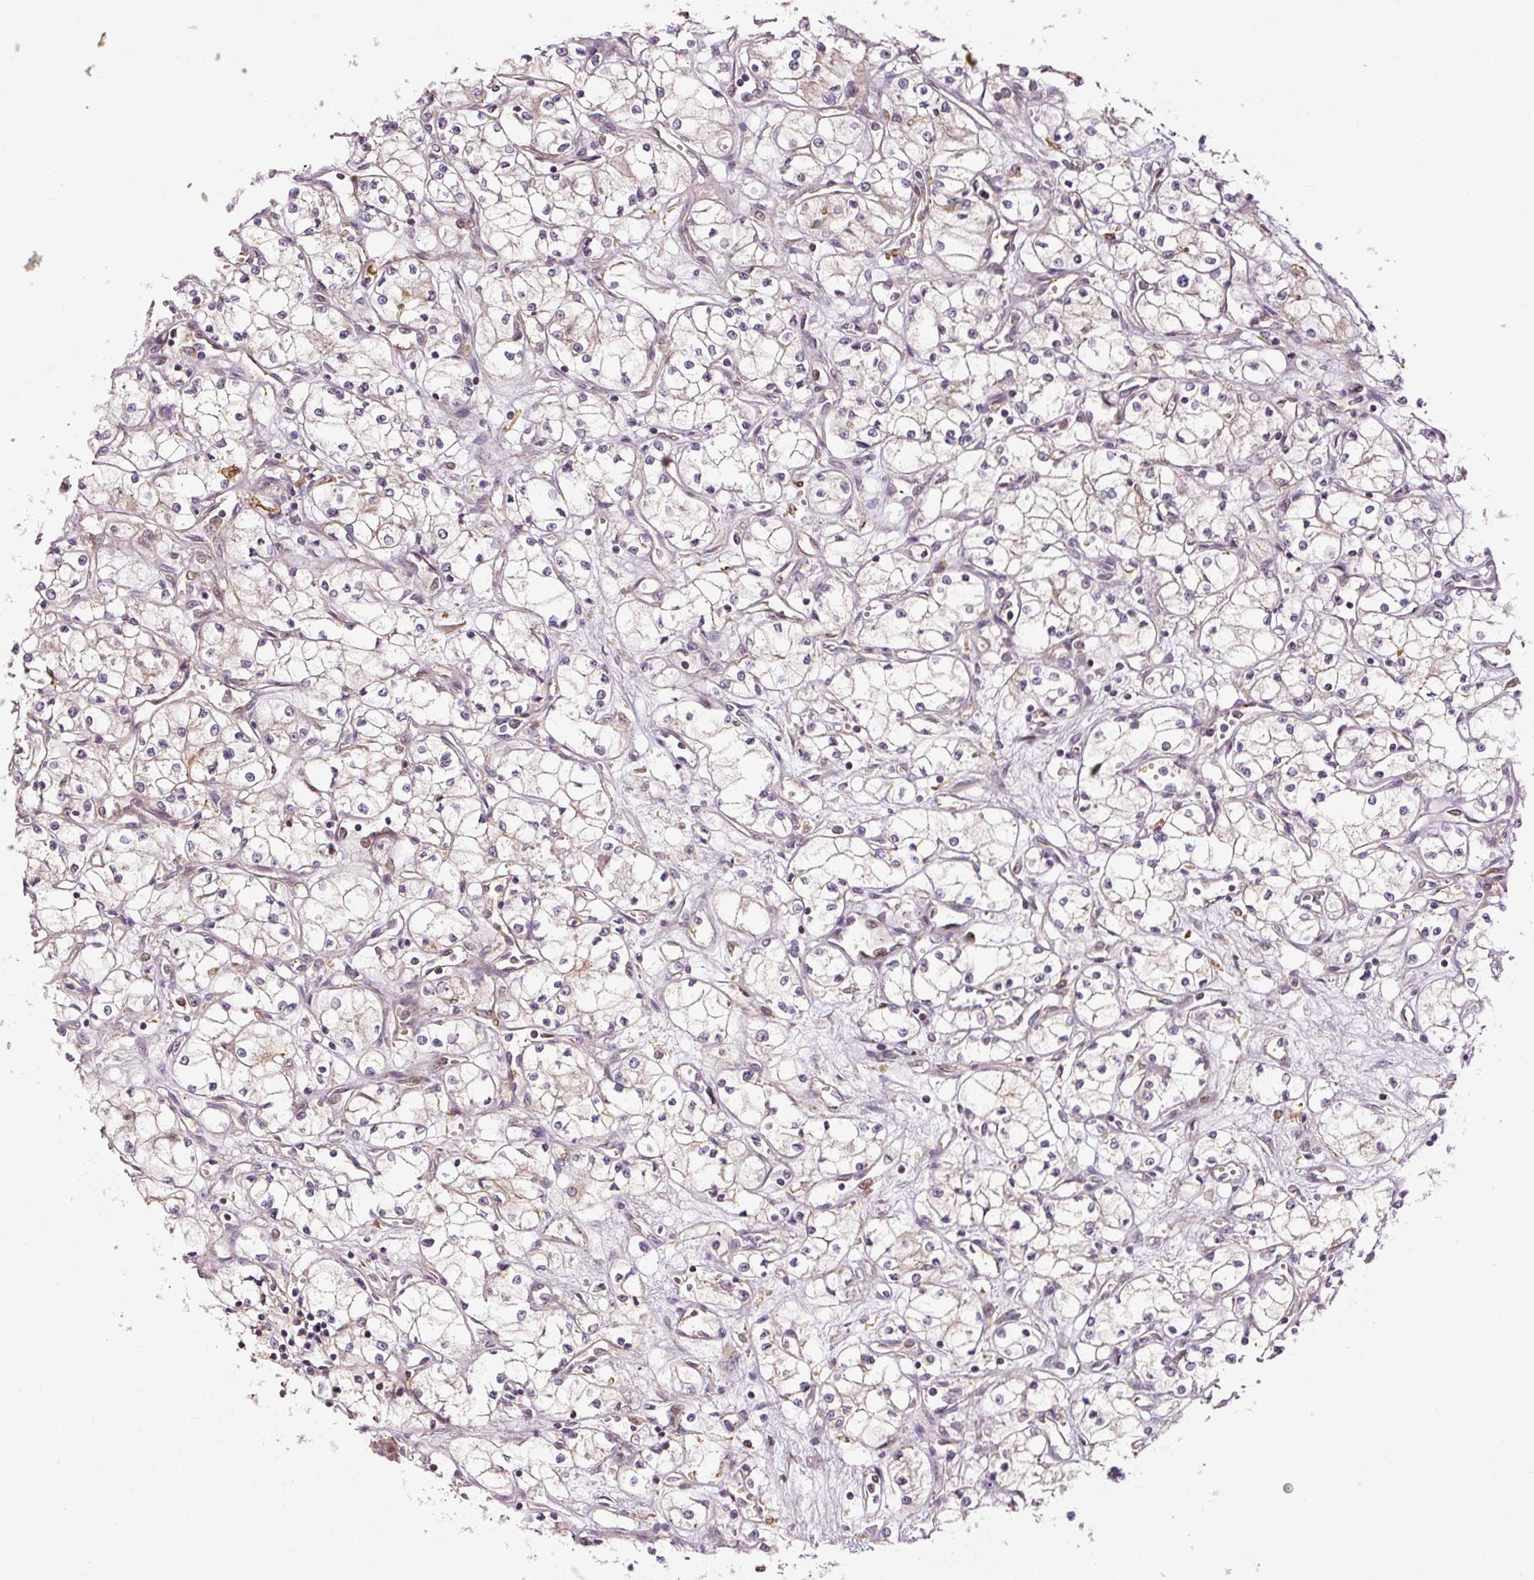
{"staining": {"intensity": "negative", "quantity": "none", "location": "none"}, "tissue": "renal cancer", "cell_type": "Tumor cells", "image_type": "cancer", "snomed": [{"axis": "morphology", "description": "Normal tissue, NOS"}, {"axis": "morphology", "description": "Adenocarcinoma, NOS"}, {"axis": "topography", "description": "Kidney"}], "caption": "This is a photomicrograph of IHC staining of renal adenocarcinoma, which shows no staining in tumor cells.", "gene": "NAPA", "patient": {"sex": "male", "age": 59}}